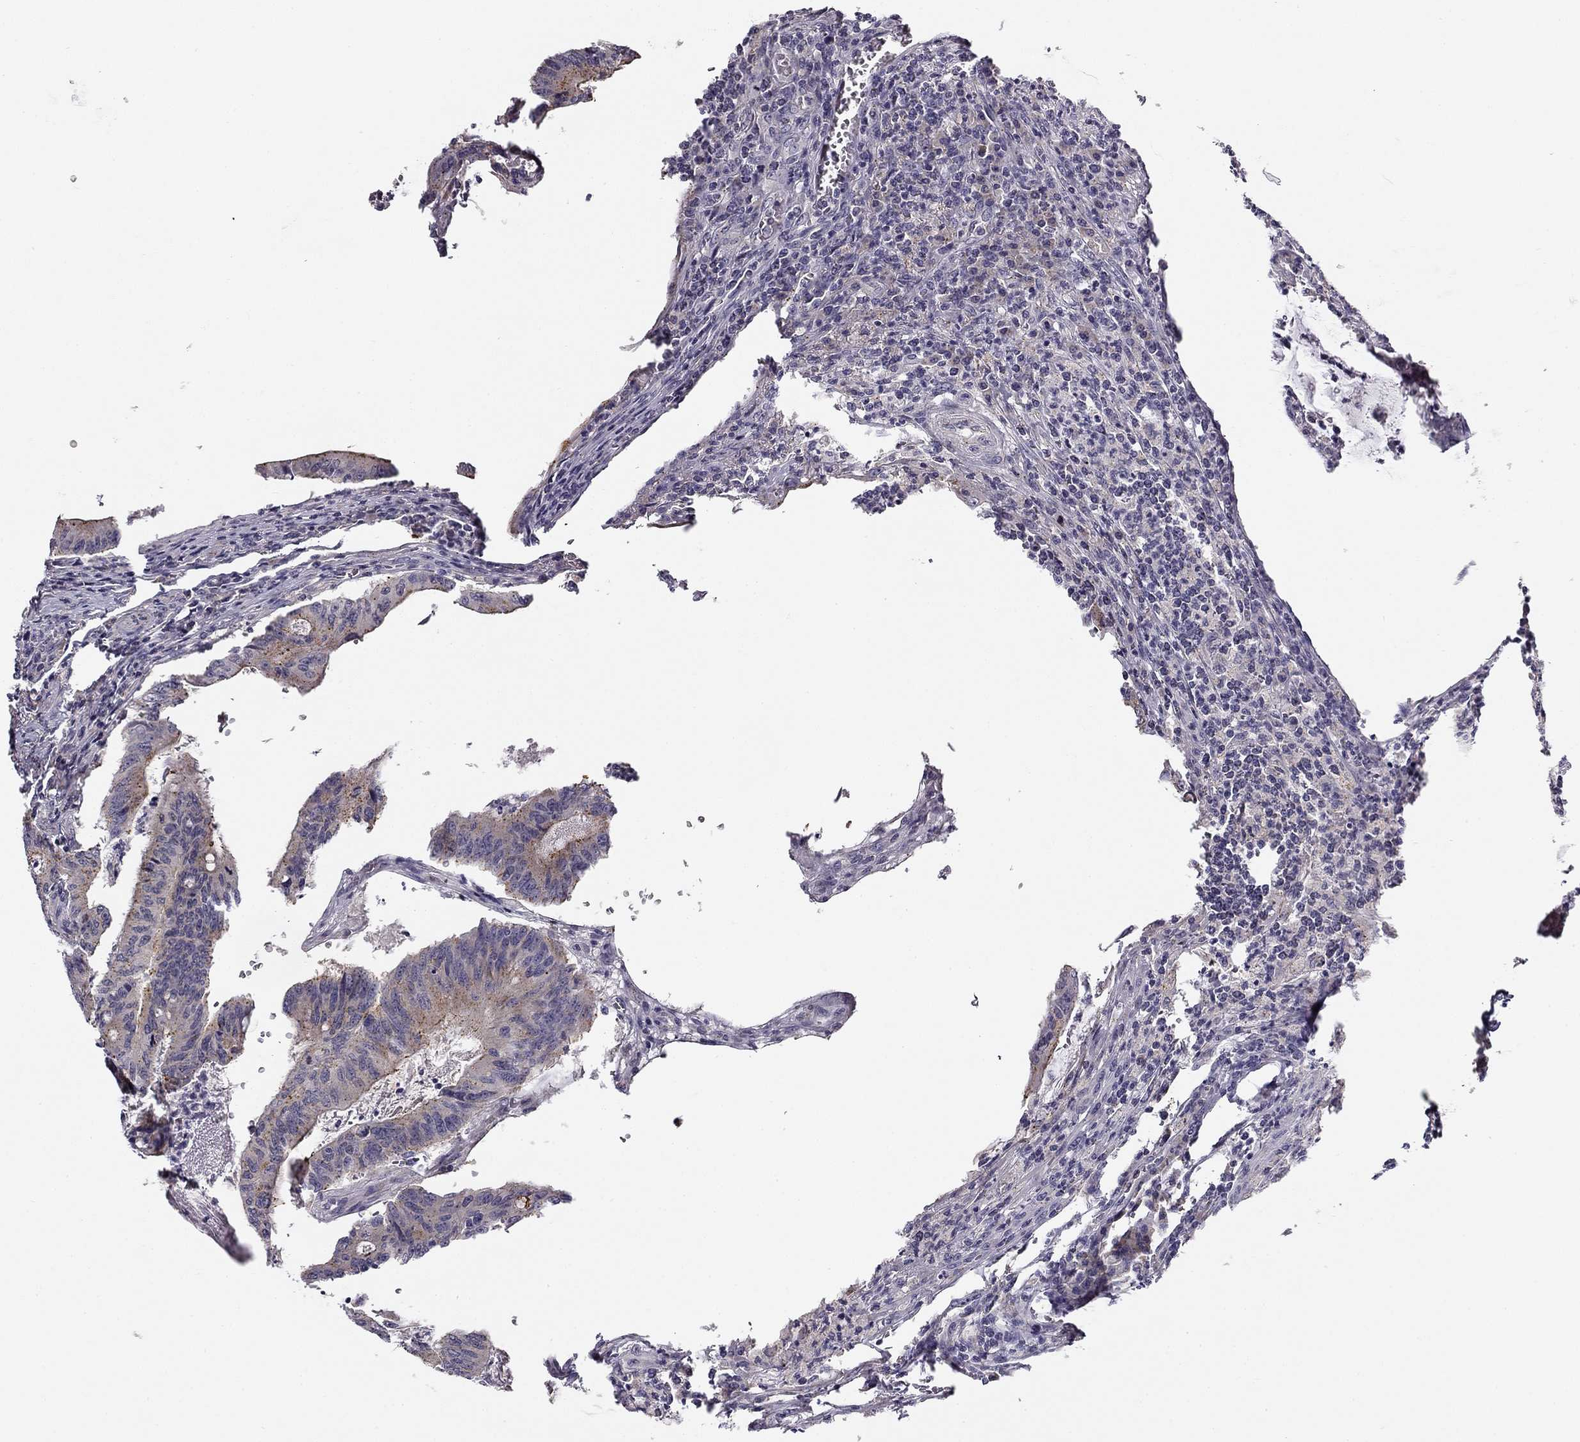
{"staining": {"intensity": "moderate", "quantity": "<25%", "location": "cytoplasmic/membranous"}, "tissue": "colorectal cancer", "cell_type": "Tumor cells", "image_type": "cancer", "snomed": [{"axis": "morphology", "description": "Adenocarcinoma, NOS"}, {"axis": "topography", "description": "Colon"}], "caption": "Approximately <25% of tumor cells in colorectal adenocarcinoma demonstrate moderate cytoplasmic/membranous protein positivity as visualized by brown immunohistochemical staining.", "gene": "CNR1", "patient": {"sex": "female", "age": 70}}